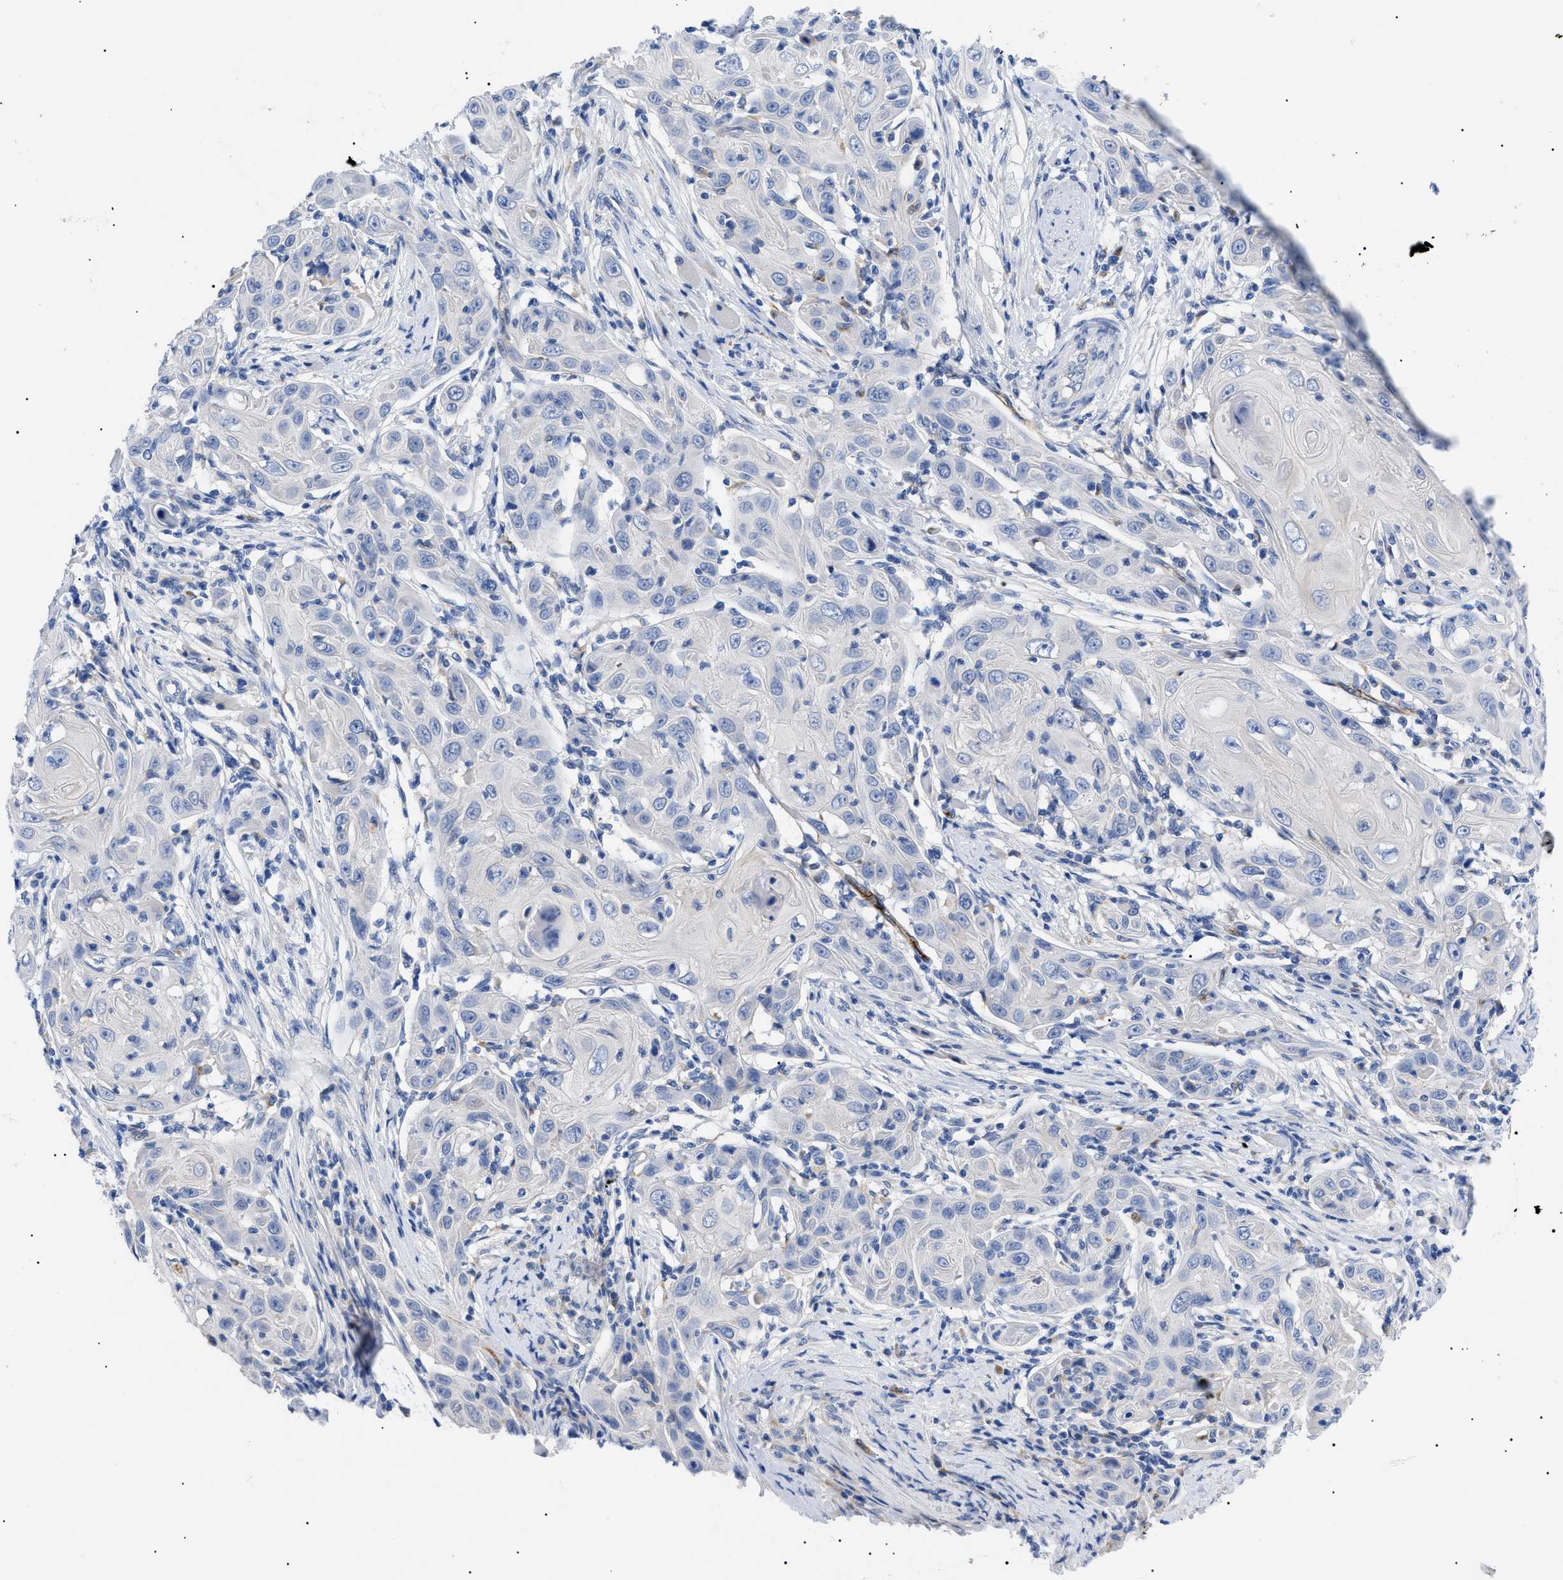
{"staining": {"intensity": "negative", "quantity": "none", "location": "none"}, "tissue": "skin cancer", "cell_type": "Tumor cells", "image_type": "cancer", "snomed": [{"axis": "morphology", "description": "Squamous cell carcinoma, NOS"}, {"axis": "topography", "description": "Skin"}], "caption": "Immunohistochemical staining of human skin squamous cell carcinoma reveals no significant positivity in tumor cells. Brightfield microscopy of immunohistochemistry stained with DAB (3,3'-diaminobenzidine) (brown) and hematoxylin (blue), captured at high magnification.", "gene": "ACKR1", "patient": {"sex": "female", "age": 88}}